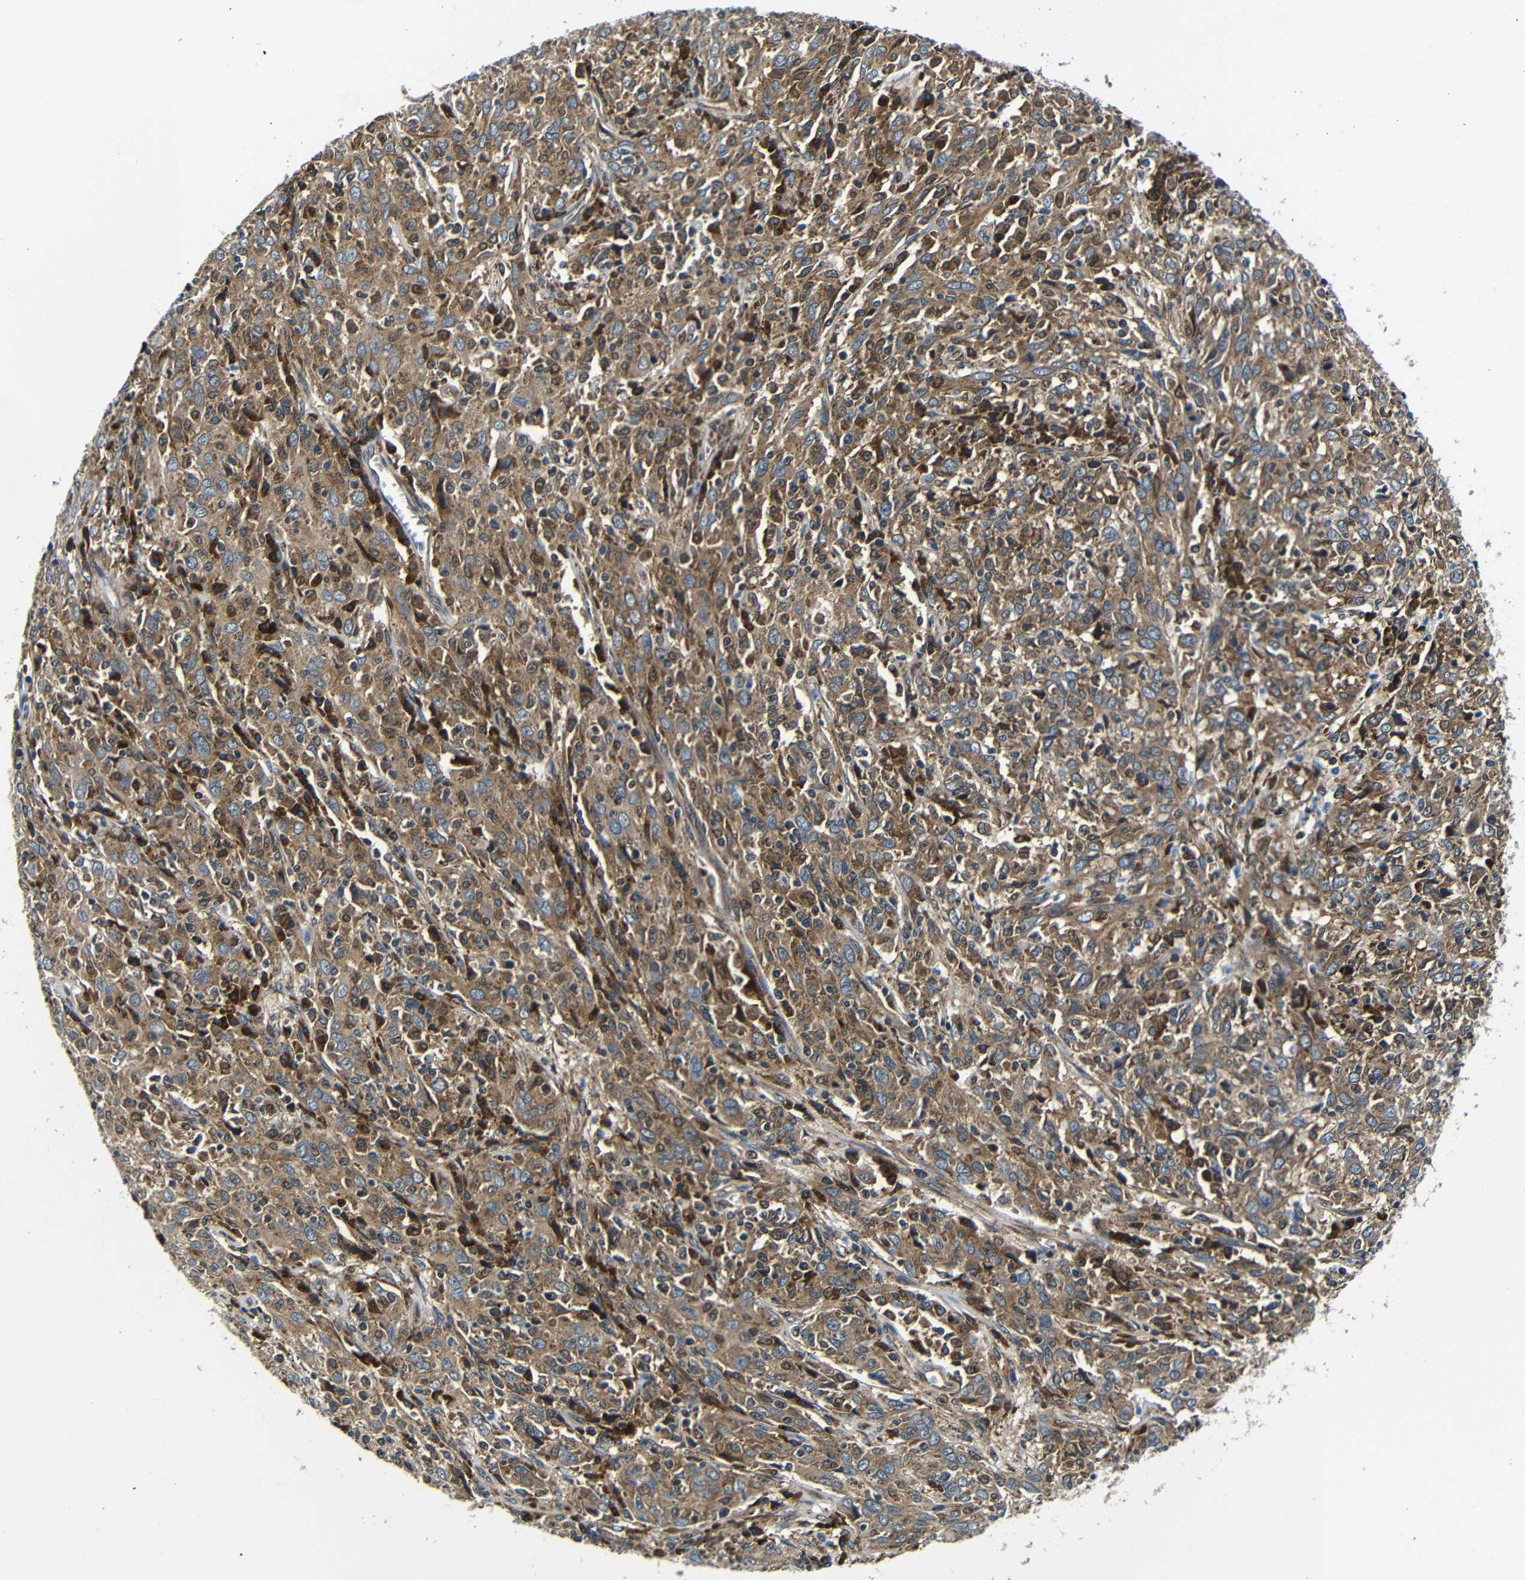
{"staining": {"intensity": "moderate", "quantity": ">75%", "location": "cytoplasmic/membranous"}, "tissue": "cervical cancer", "cell_type": "Tumor cells", "image_type": "cancer", "snomed": [{"axis": "morphology", "description": "Squamous cell carcinoma, NOS"}, {"axis": "topography", "description": "Cervix"}], "caption": "Tumor cells reveal medium levels of moderate cytoplasmic/membranous staining in approximately >75% of cells in cervical cancer.", "gene": "ABCE1", "patient": {"sex": "female", "age": 46}}